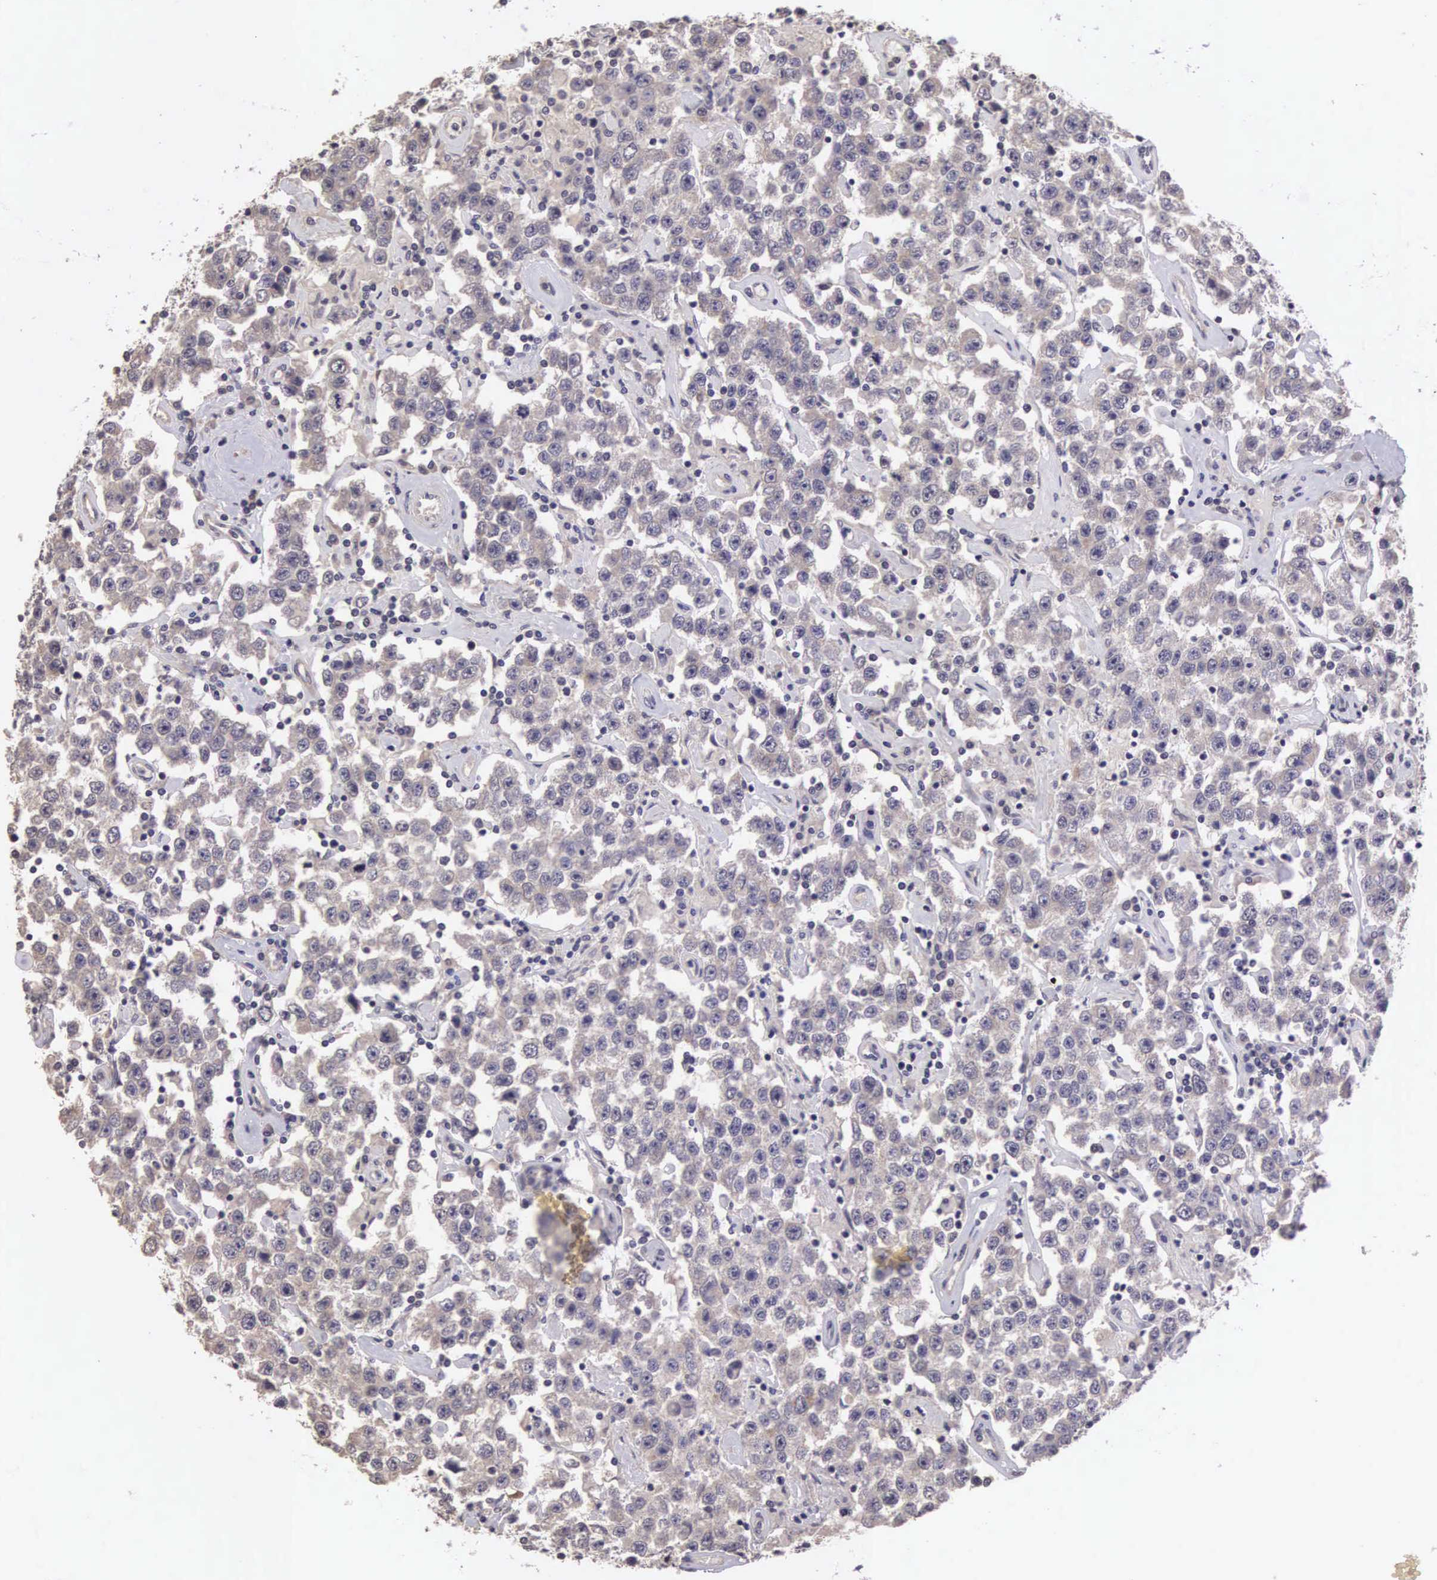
{"staining": {"intensity": "weak", "quantity": ">75%", "location": "cytoplasmic/membranous"}, "tissue": "testis cancer", "cell_type": "Tumor cells", "image_type": "cancer", "snomed": [{"axis": "morphology", "description": "Seminoma, NOS"}, {"axis": "topography", "description": "Testis"}], "caption": "Testis cancer stained for a protein shows weak cytoplasmic/membranous positivity in tumor cells. The staining is performed using DAB (3,3'-diaminobenzidine) brown chromogen to label protein expression. The nuclei are counter-stained blue using hematoxylin.", "gene": "CDC45", "patient": {"sex": "male", "age": 52}}